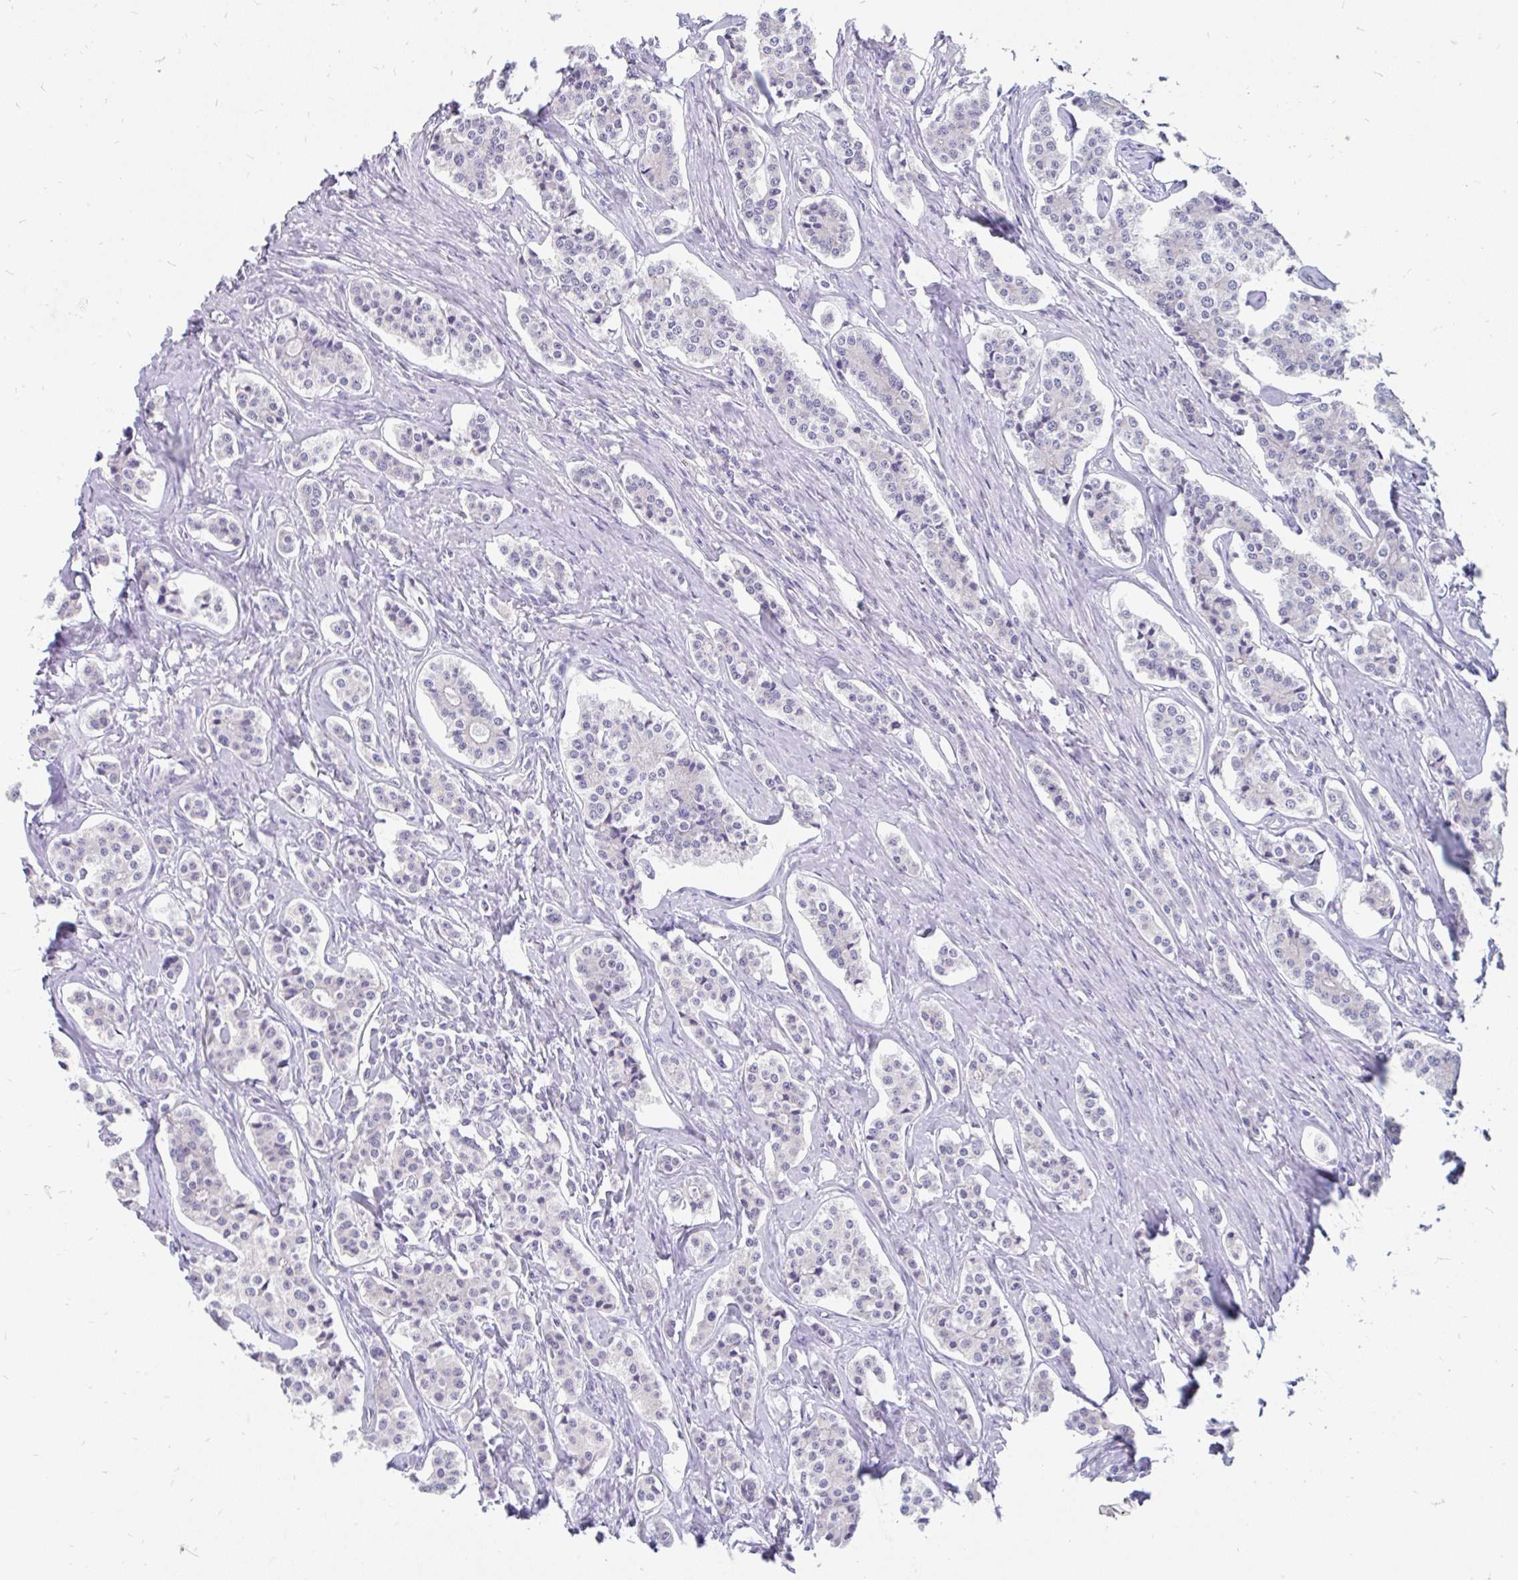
{"staining": {"intensity": "negative", "quantity": "none", "location": "none"}, "tissue": "carcinoid", "cell_type": "Tumor cells", "image_type": "cancer", "snomed": [{"axis": "morphology", "description": "Carcinoid, malignant, NOS"}, {"axis": "topography", "description": "Small intestine"}], "caption": "Tumor cells are negative for protein expression in human carcinoid. Nuclei are stained in blue.", "gene": "INTS5", "patient": {"sex": "male", "age": 63}}